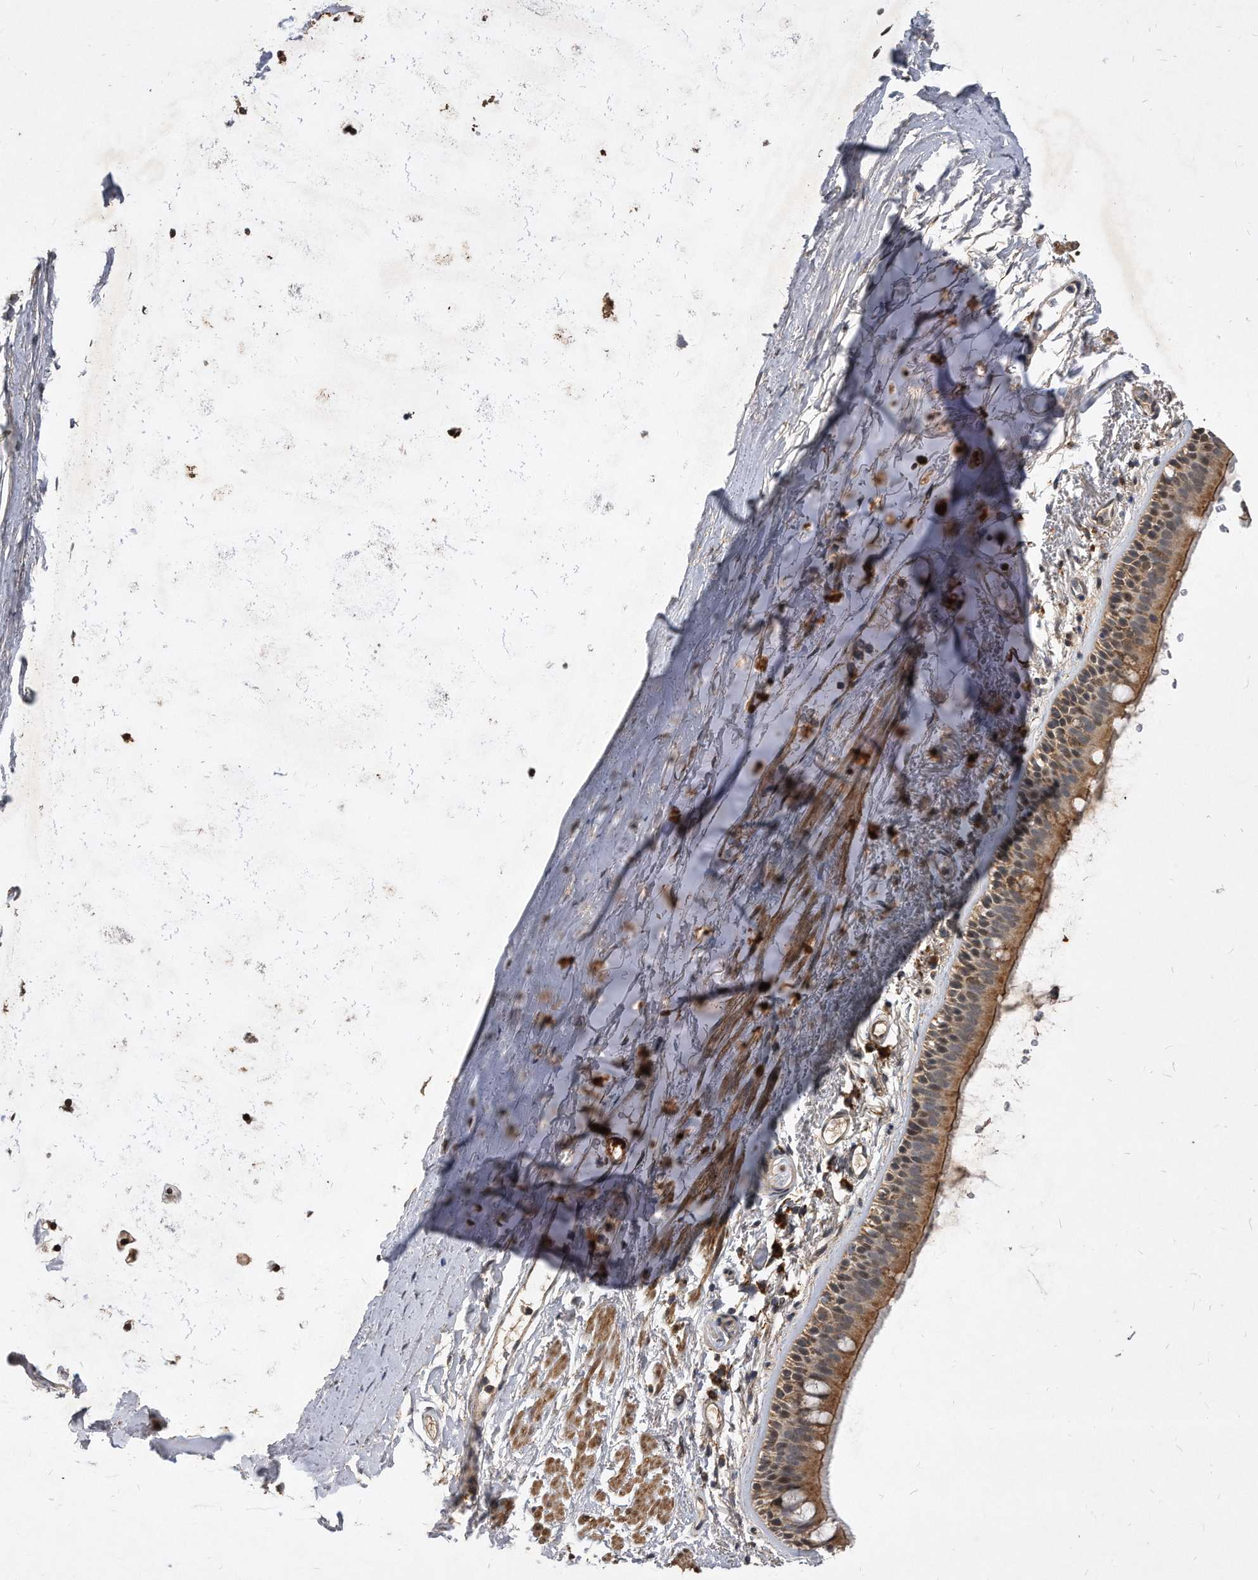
{"staining": {"intensity": "moderate", "quantity": ">75%", "location": "cytoplasmic/membranous,nuclear"}, "tissue": "bronchus", "cell_type": "Respiratory epithelial cells", "image_type": "normal", "snomed": [{"axis": "morphology", "description": "Normal tissue, NOS"}, {"axis": "topography", "description": "Lymph node"}, {"axis": "topography", "description": "Bronchus"}], "caption": "A high-resolution image shows immunohistochemistry (IHC) staining of benign bronchus, which displays moderate cytoplasmic/membranous,nuclear expression in approximately >75% of respiratory epithelial cells. The protein is shown in brown color, while the nuclei are stained blue.", "gene": "SOBP", "patient": {"sex": "female", "age": 70}}